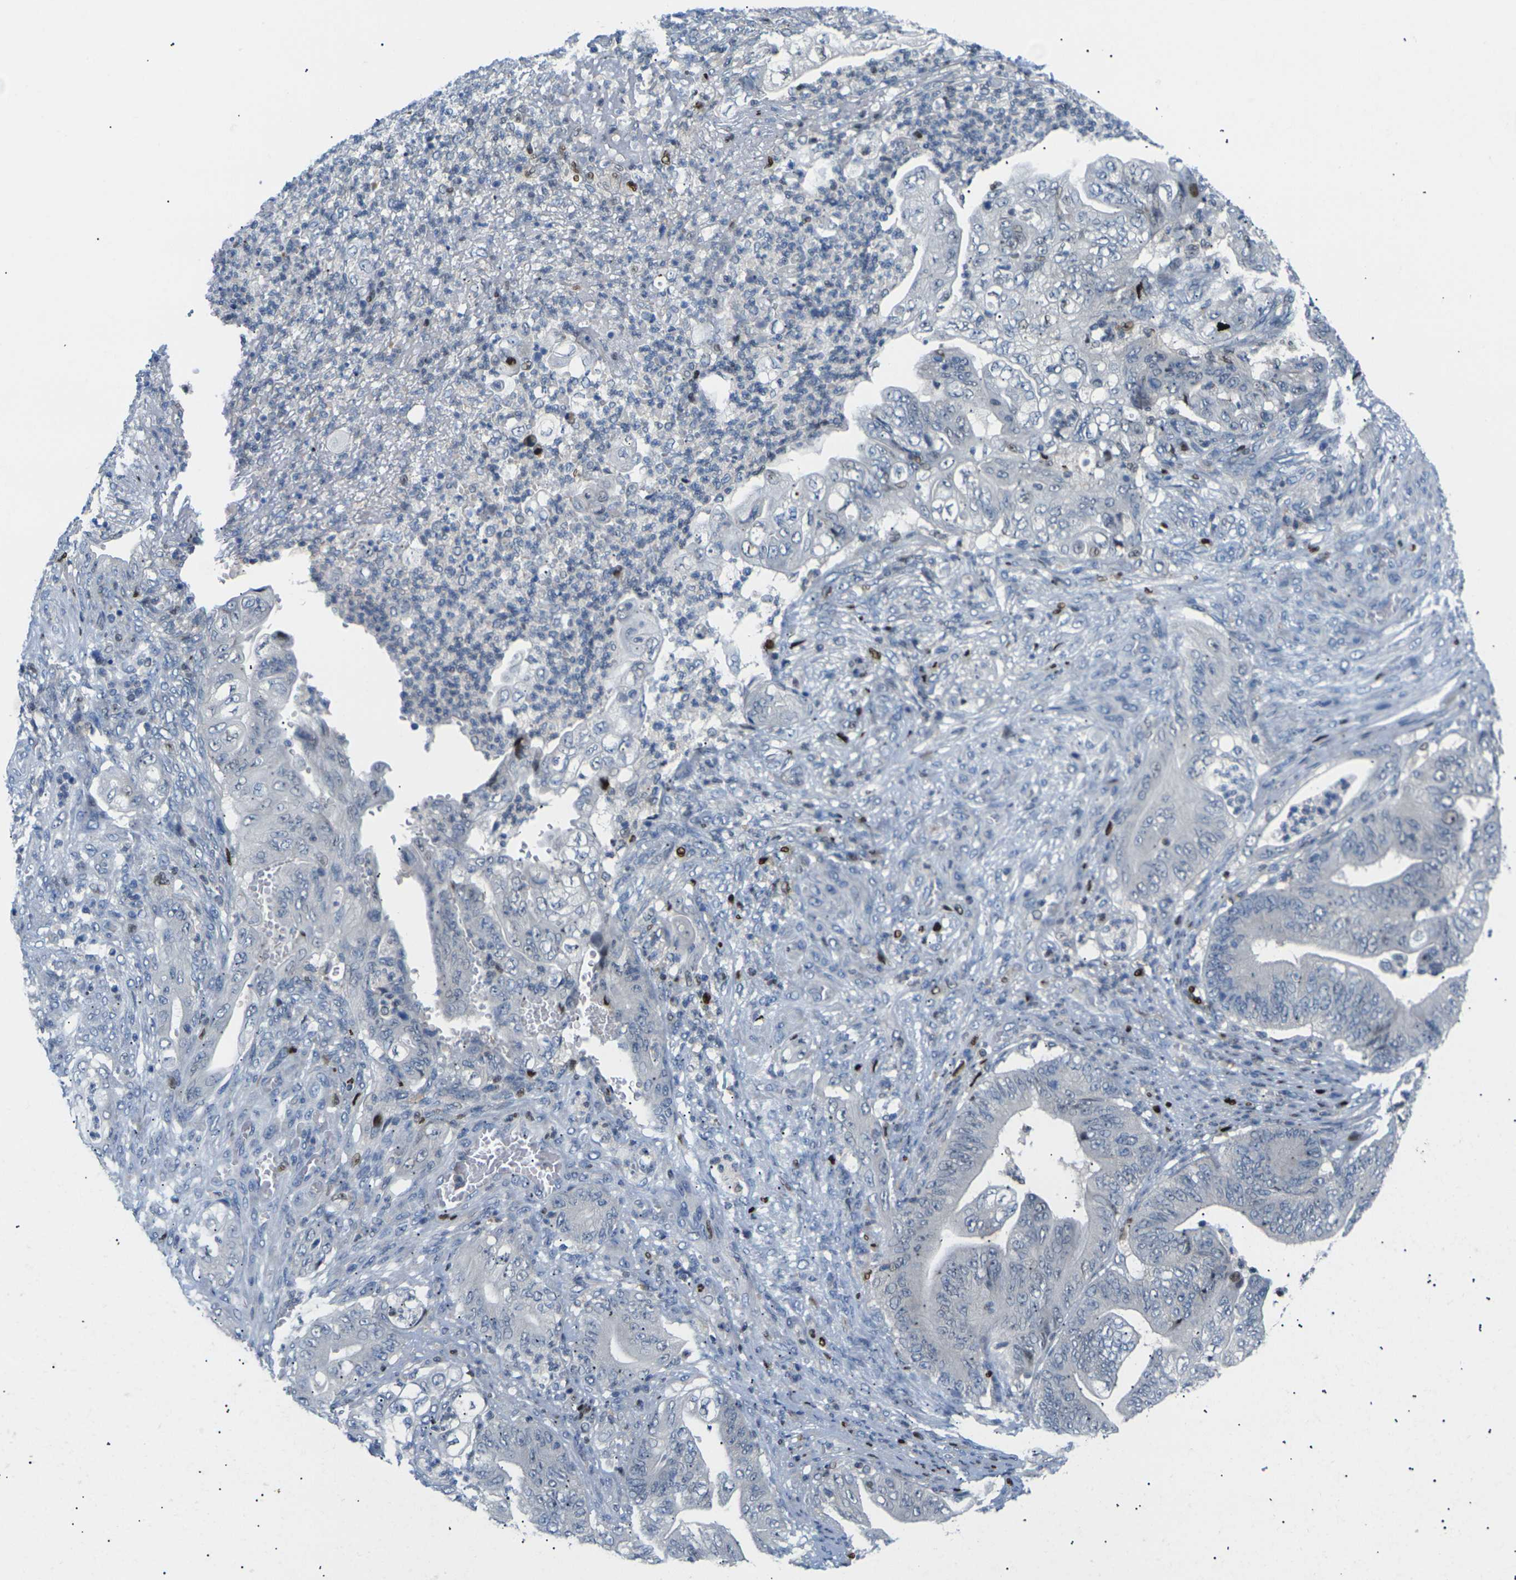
{"staining": {"intensity": "negative", "quantity": "none", "location": "none"}, "tissue": "stomach cancer", "cell_type": "Tumor cells", "image_type": "cancer", "snomed": [{"axis": "morphology", "description": "Adenocarcinoma, NOS"}, {"axis": "topography", "description": "Stomach"}], "caption": "Protein analysis of stomach cancer displays no significant positivity in tumor cells. (DAB IHC, high magnification).", "gene": "RPS6KA3", "patient": {"sex": "female", "age": 73}}